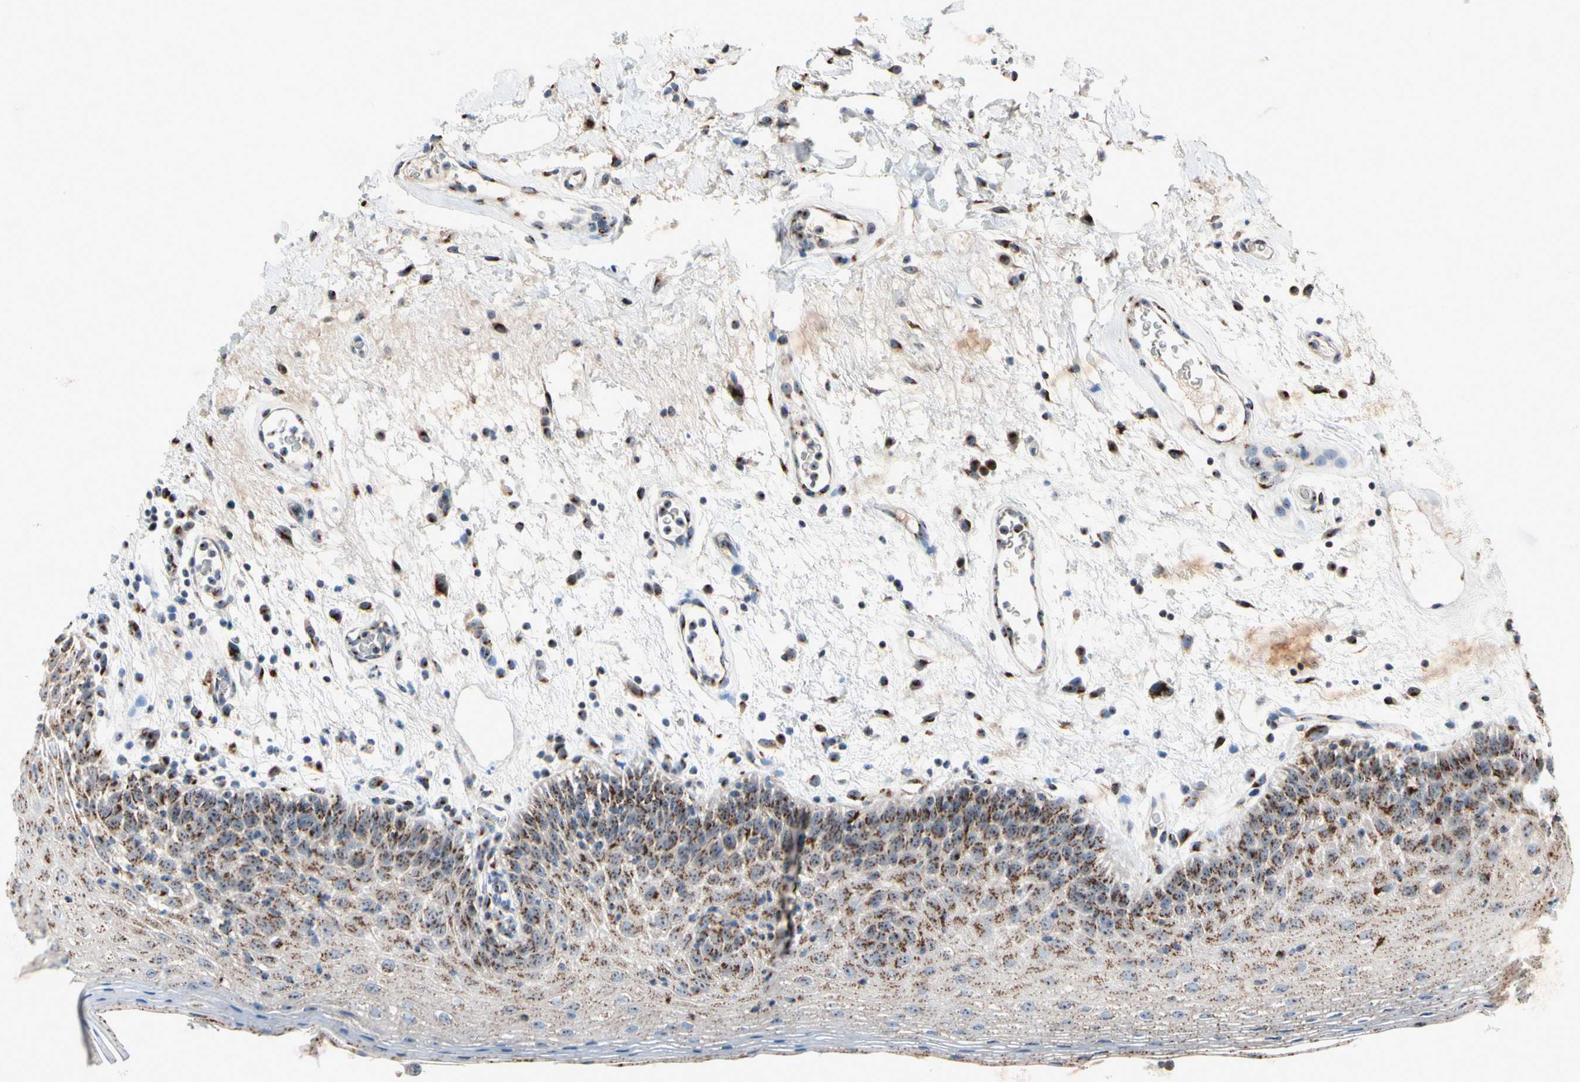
{"staining": {"intensity": "moderate", "quantity": "25%-75%", "location": "cytoplasmic/membranous"}, "tissue": "oral mucosa", "cell_type": "Squamous epithelial cells", "image_type": "normal", "snomed": [{"axis": "morphology", "description": "Normal tissue, NOS"}, {"axis": "morphology", "description": "Squamous cell carcinoma, NOS"}, {"axis": "topography", "description": "Skeletal muscle"}, {"axis": "topography", "description": "Oral tissue"}, {"axis": "topography", "description": "Head-Neck"}], "caption": "Protein expression by IHC shows moderate cytoplasmic/membranous expression in about 25%-75% of squamous epithelial cells in benign oral mucosa. Ihc stains the protein of interest in brown and the nuclei are stained blue.", "gene": "TMED7", "patient": {"sex": "male", "age": 71}}